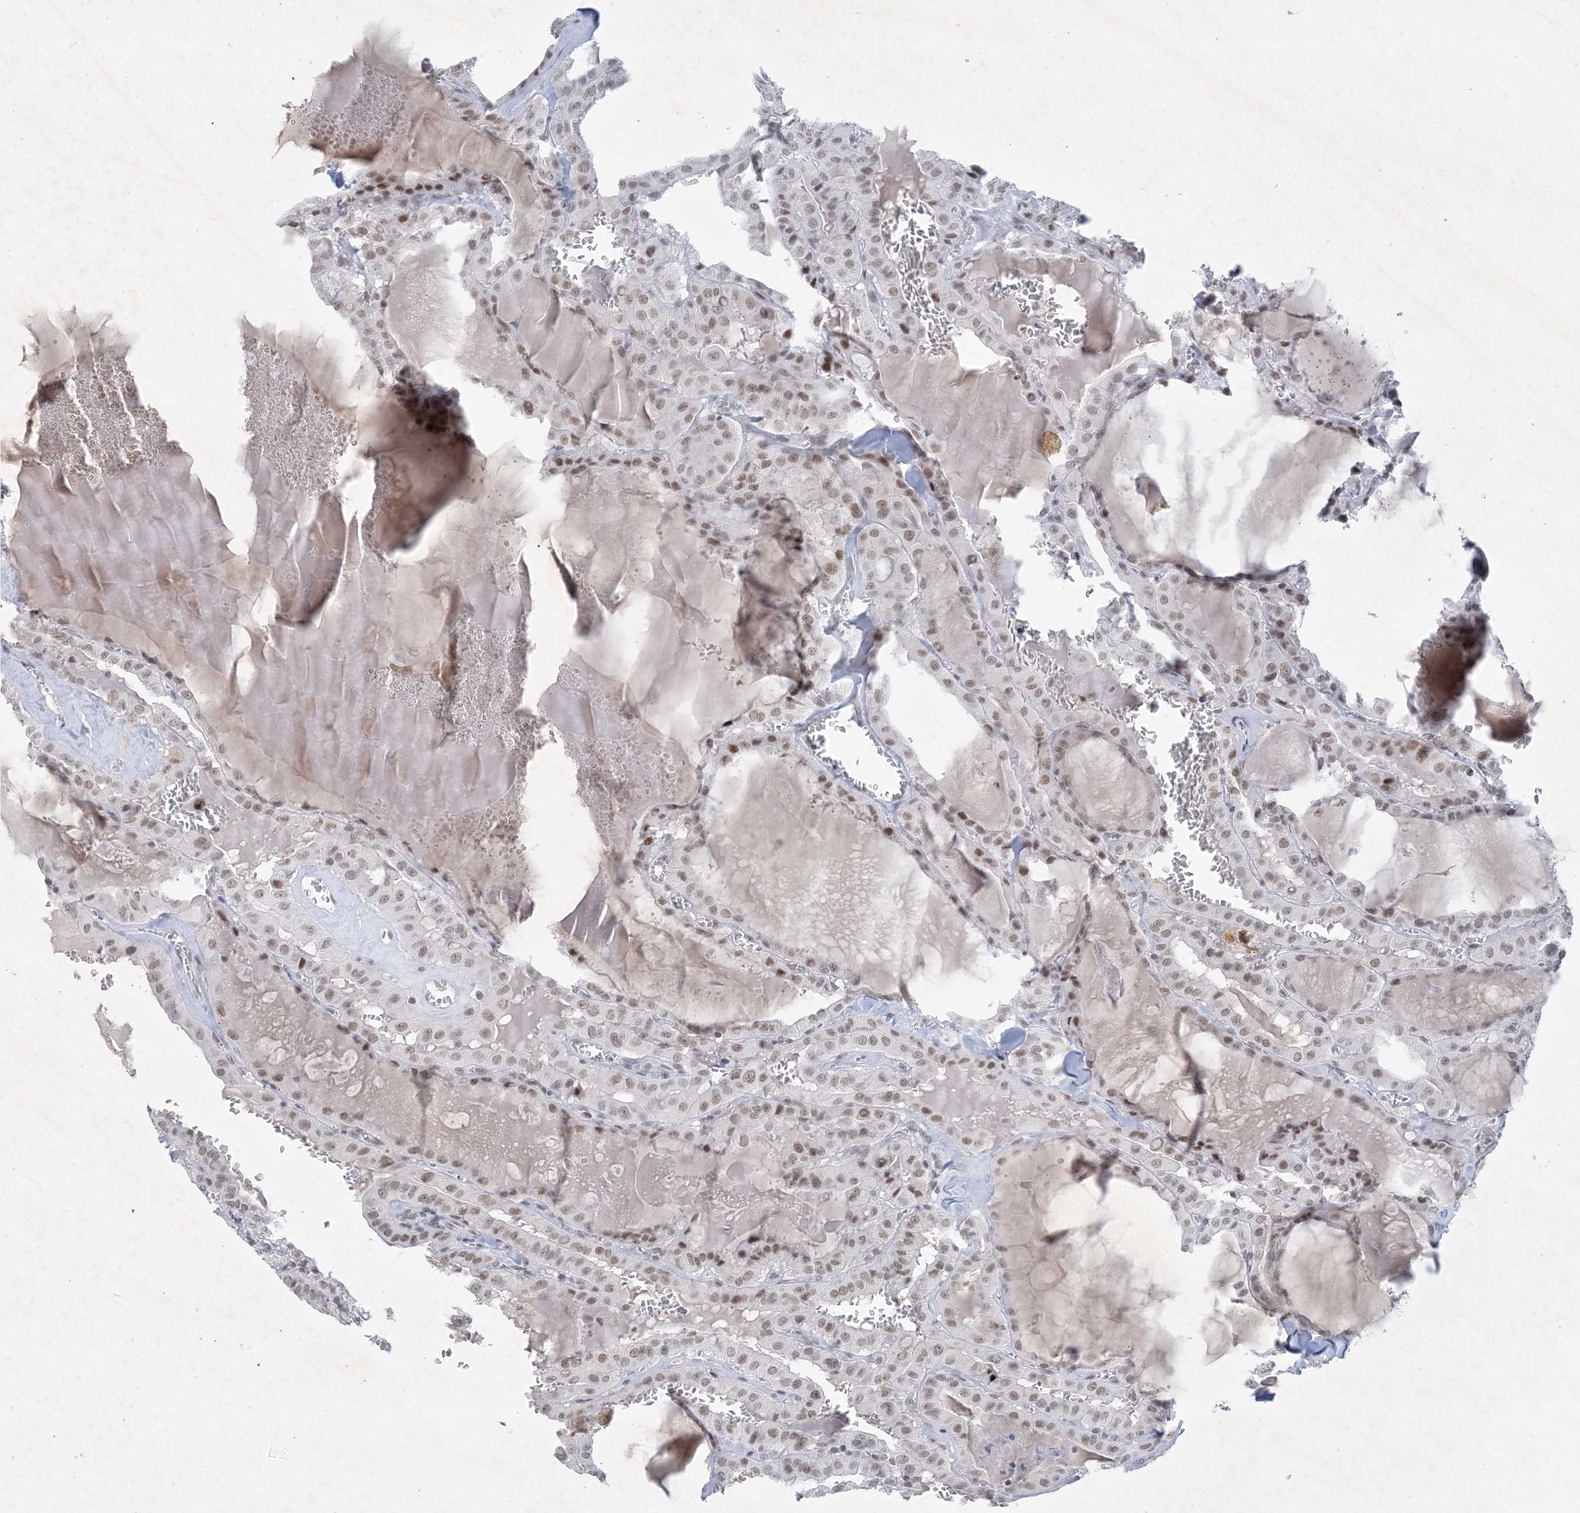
{"staining": {"intensity": "weak", "quantity": ">75%", "location": "nuclear"}, "tissue": "thyroid cancer", "cell_type": "Tumor cells", "image_type": "cancer", "snomed": [{"axis": "morphology", "description": "Papillary adenocarcinoma, NOS"}, {"axis": "topography", "description": "Thyroid gland"}], "caption": "The image displays immunohistochemical staining of papillary adenocarcinoma (thyroid). There is weak nuclear expression is seen in approximately >75% of tumor cells.", "gene": "ZNF674", "patient": {"sex": "male", "age": 52}}